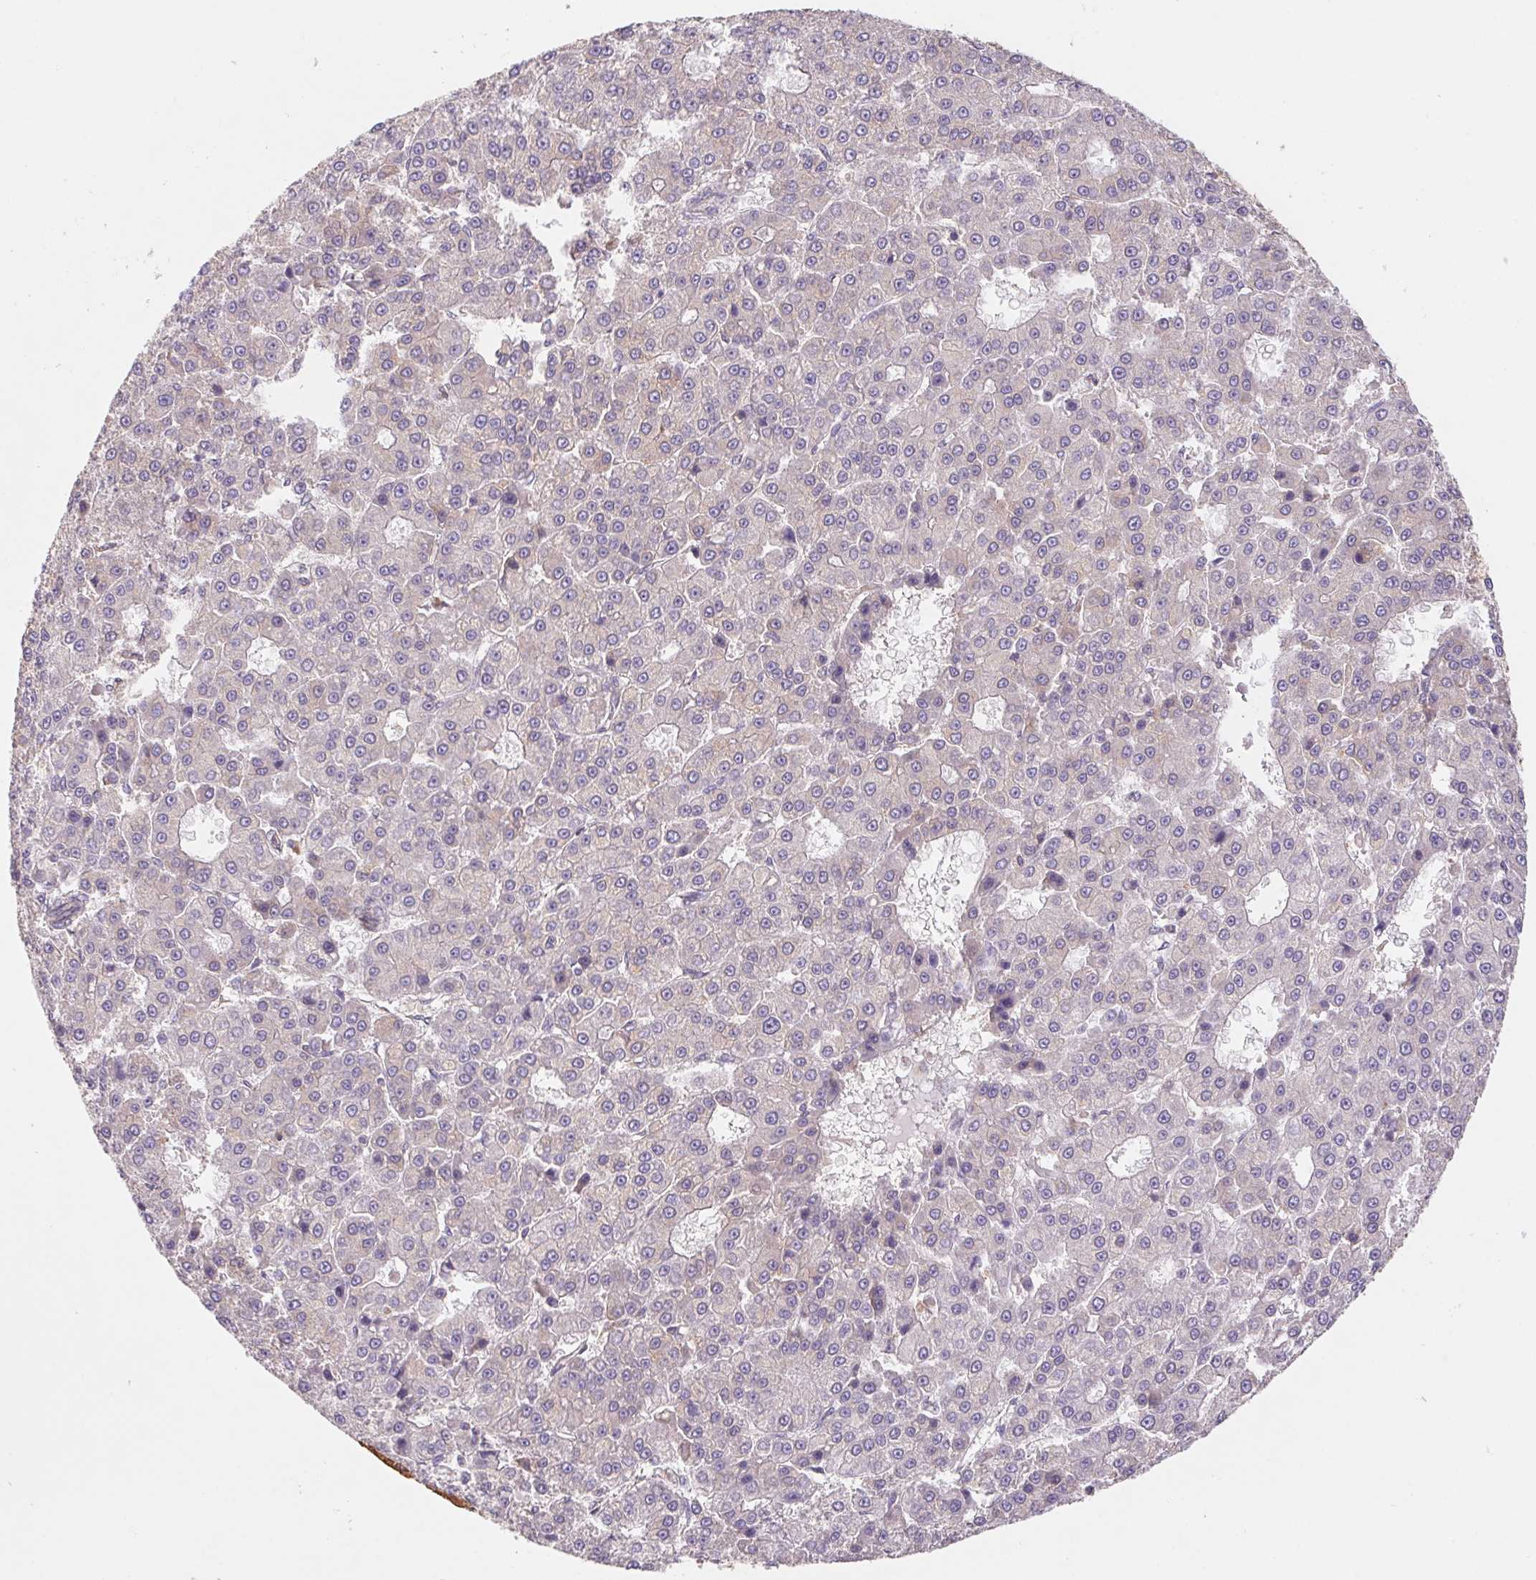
{"staining": {"intensity": "negative", "quantity": "none", "location": "none"}, "tissue": "liver cancer", "cell_type": "Tumor cells", "image_type": "cancer", "snomed": [{"axis": "morphology", "description": "Carcinoma, Hepatocellular, NOS"}, {"axis": "topography", "description": "Liver"}], "caption": "Immunohistochemical staining of human liver cancer reveals no significant staining in tumor cells. Nuclei are stained in blue.", "gene": "RAB1A", "patient": {"sex": "male", "age": 70}}